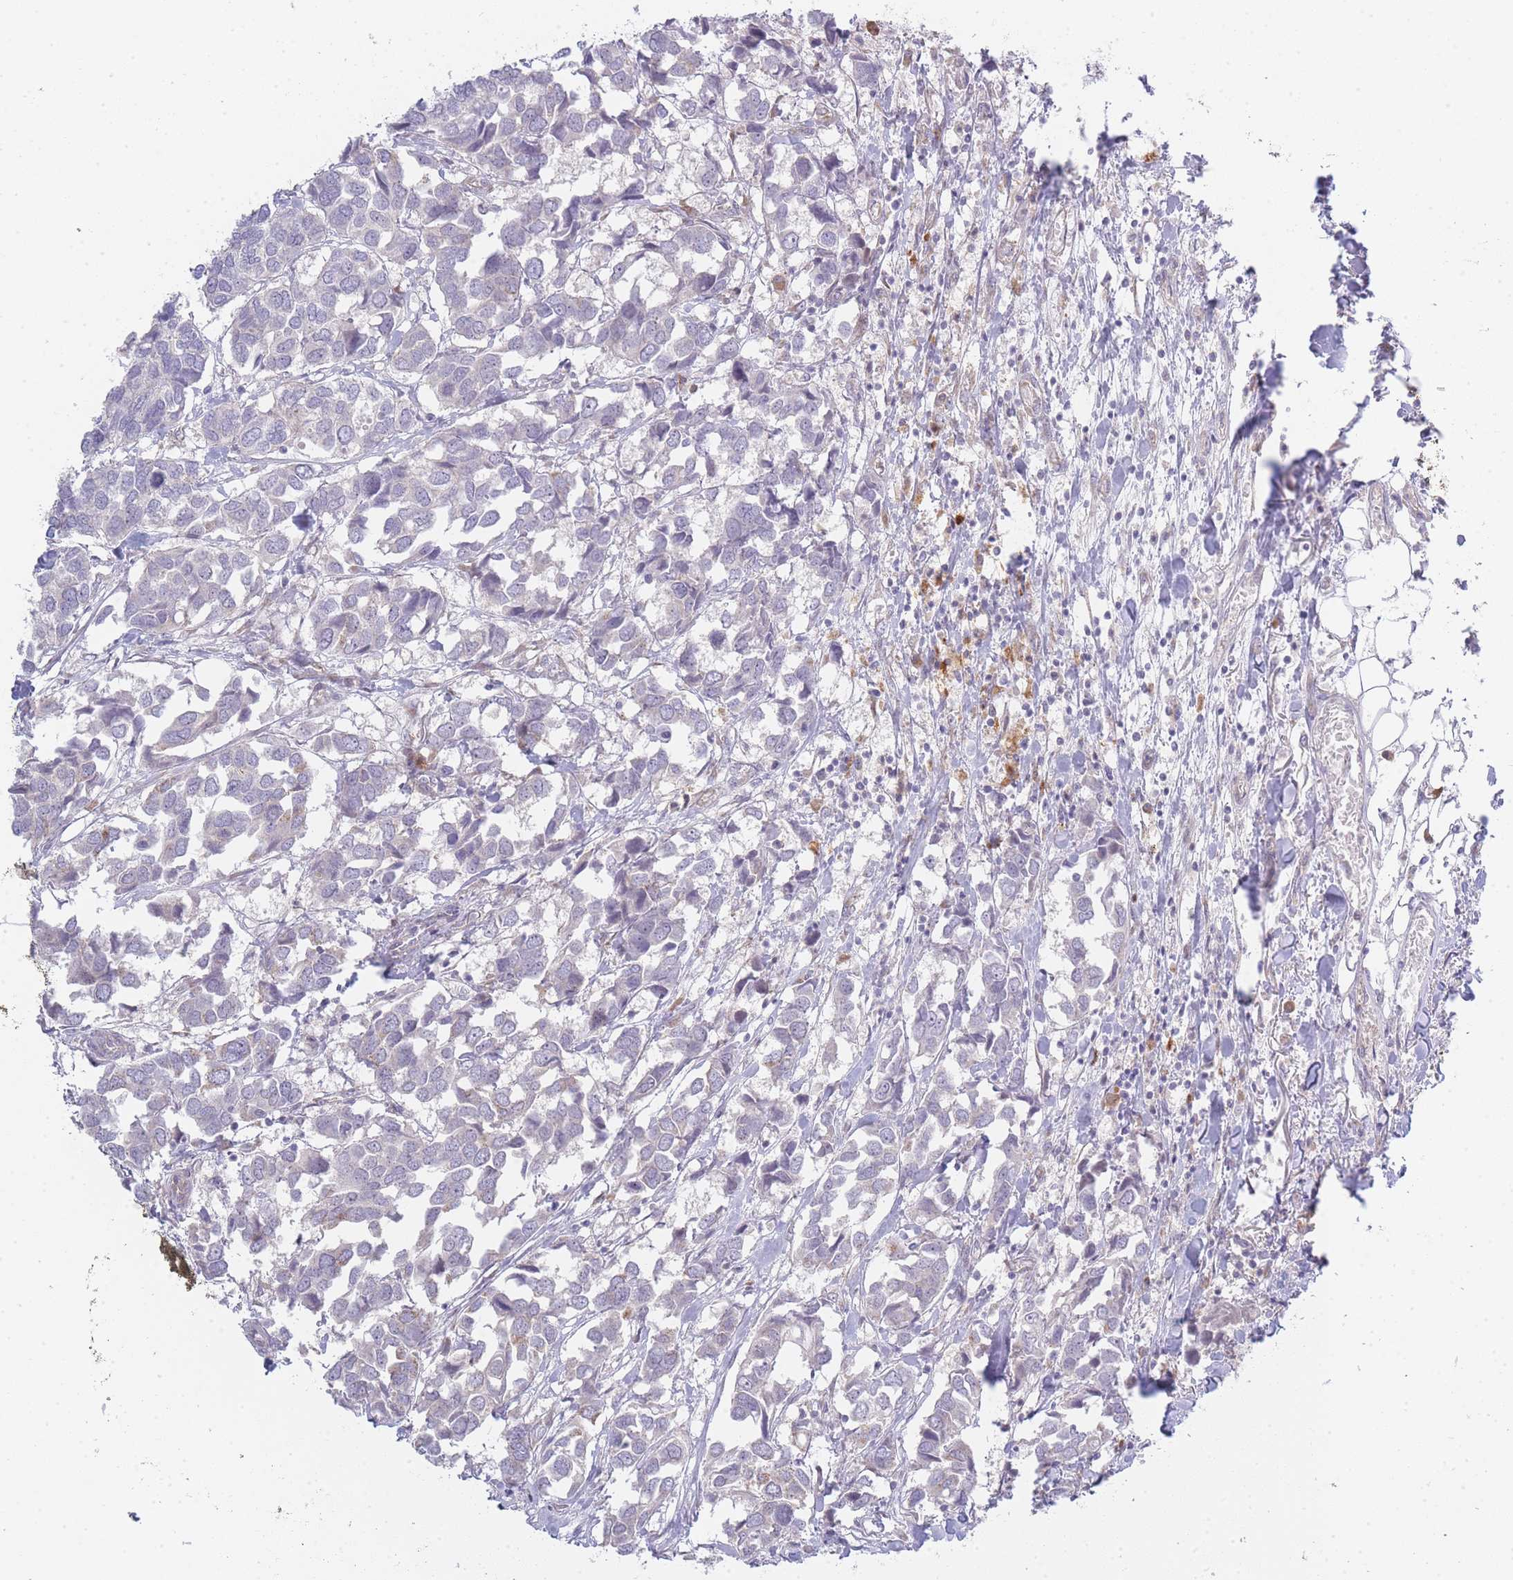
{"staining": {"intensity": "negative", "quantity": "none", "location": "none"}, "tissue": "breast cancer", "cell_type": "Tumor cells", "image_type": "cancer", "snomed": [{"axis": "morphology", "description": "Duct carcinoma"}, {"axis": "topography", "description": "Breast"}], "caption": "The IHC micrograph has no significant staining in tumor cells of invasive ductal carcinoma (breast) tissue.", "gene": "OR5L2", "patient": {"sex": "female", "age": 83}}